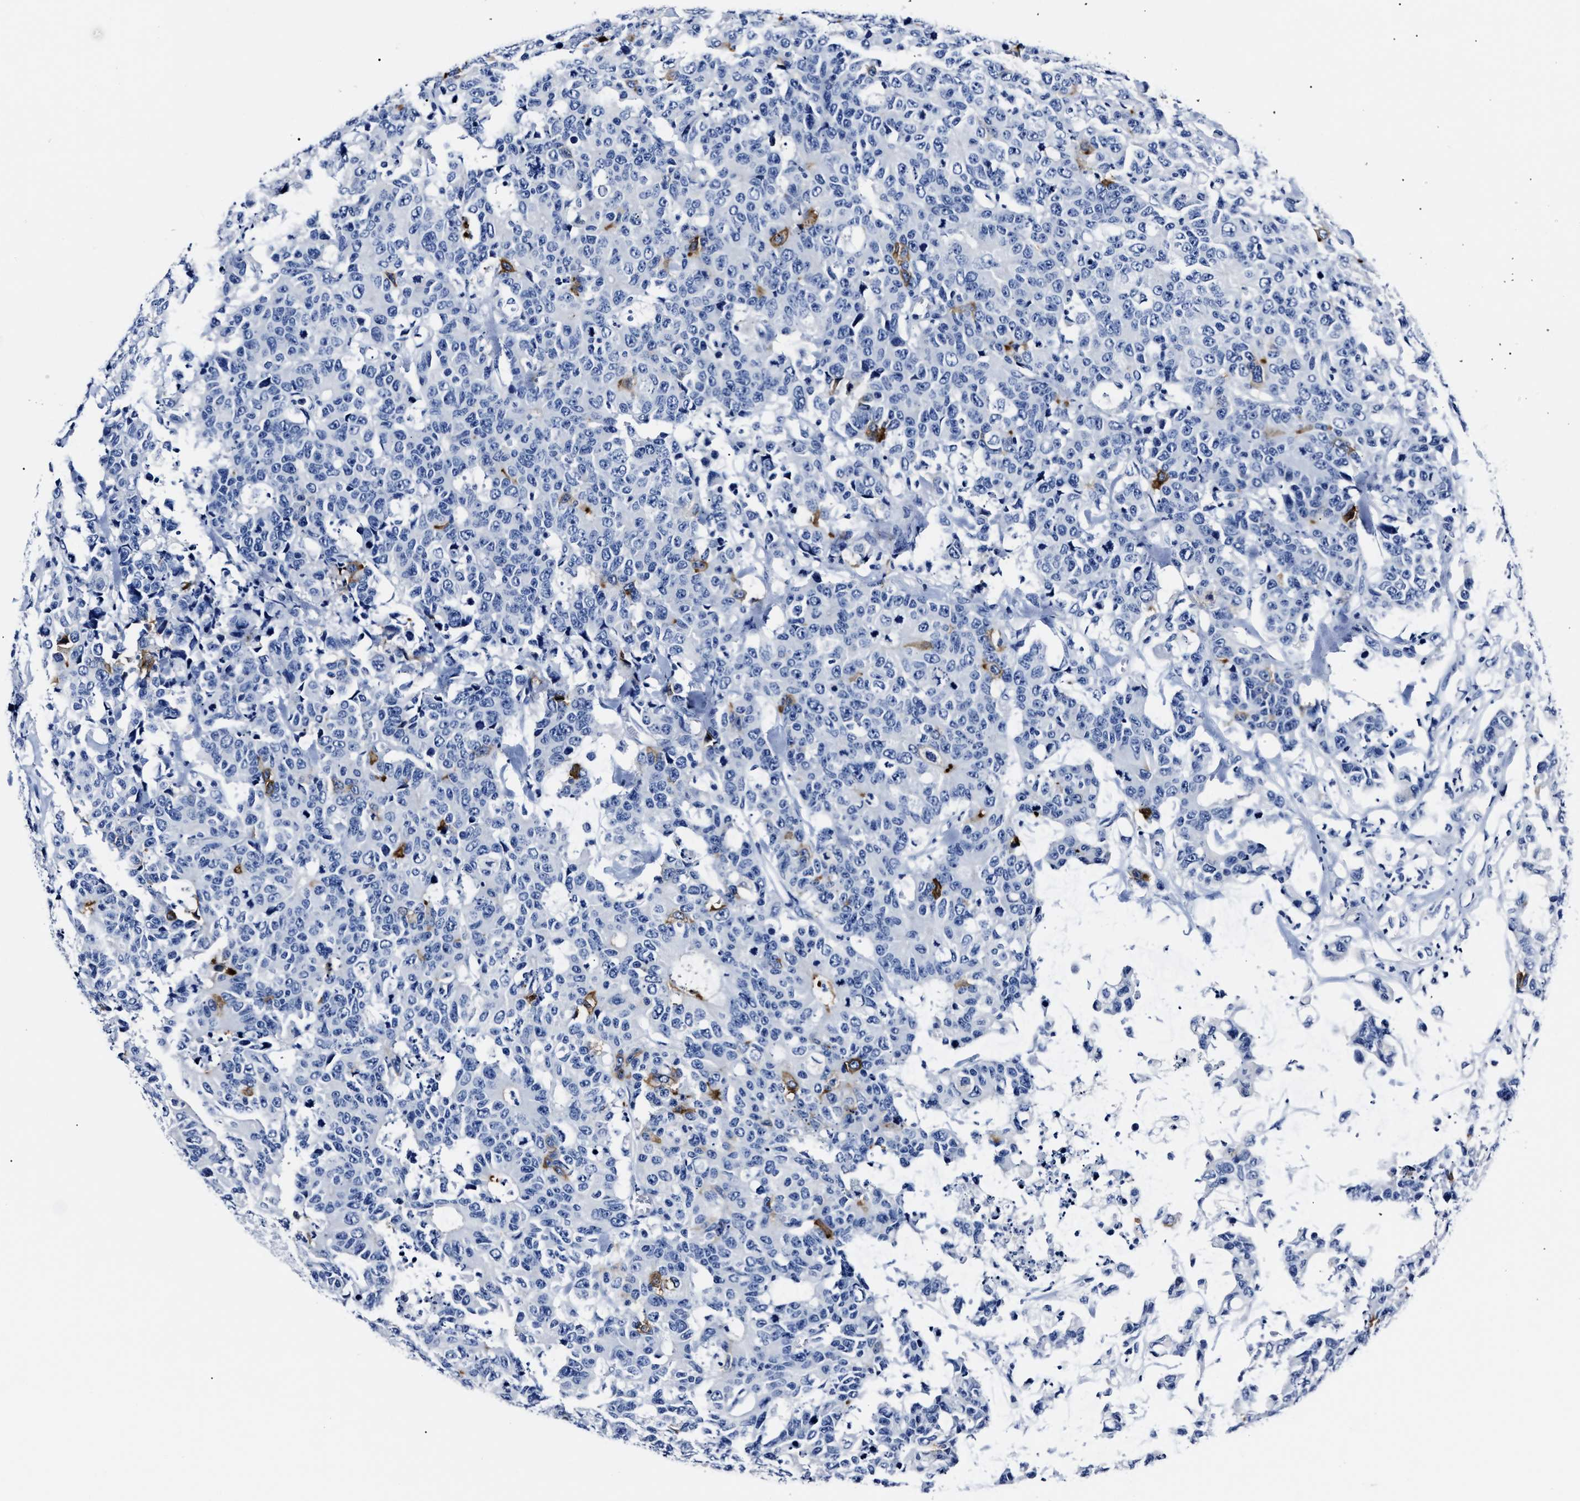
{"staining": {"intensity": "moderate", "quantity": "<25%", "location": "cytoplasmic/membranous"}, "tissue": "colorectal cancer", "cell_type": "Tumor cells", "image_type": "cancer", "snomed": [{"axis": "morphology", "description": "Adenocarcinoma, NOS"}, {"axis": "topography", "description": "Colon"}], "caption": "The histopathology image exhibits staining of colorectal cancer (adenocarcinoma), revealing moderate cytoplasmic/membranous protein positivity (brown color) within tumor cells.", "gene": "ALPG", "patient": {"sex": "female", "age": 86}}